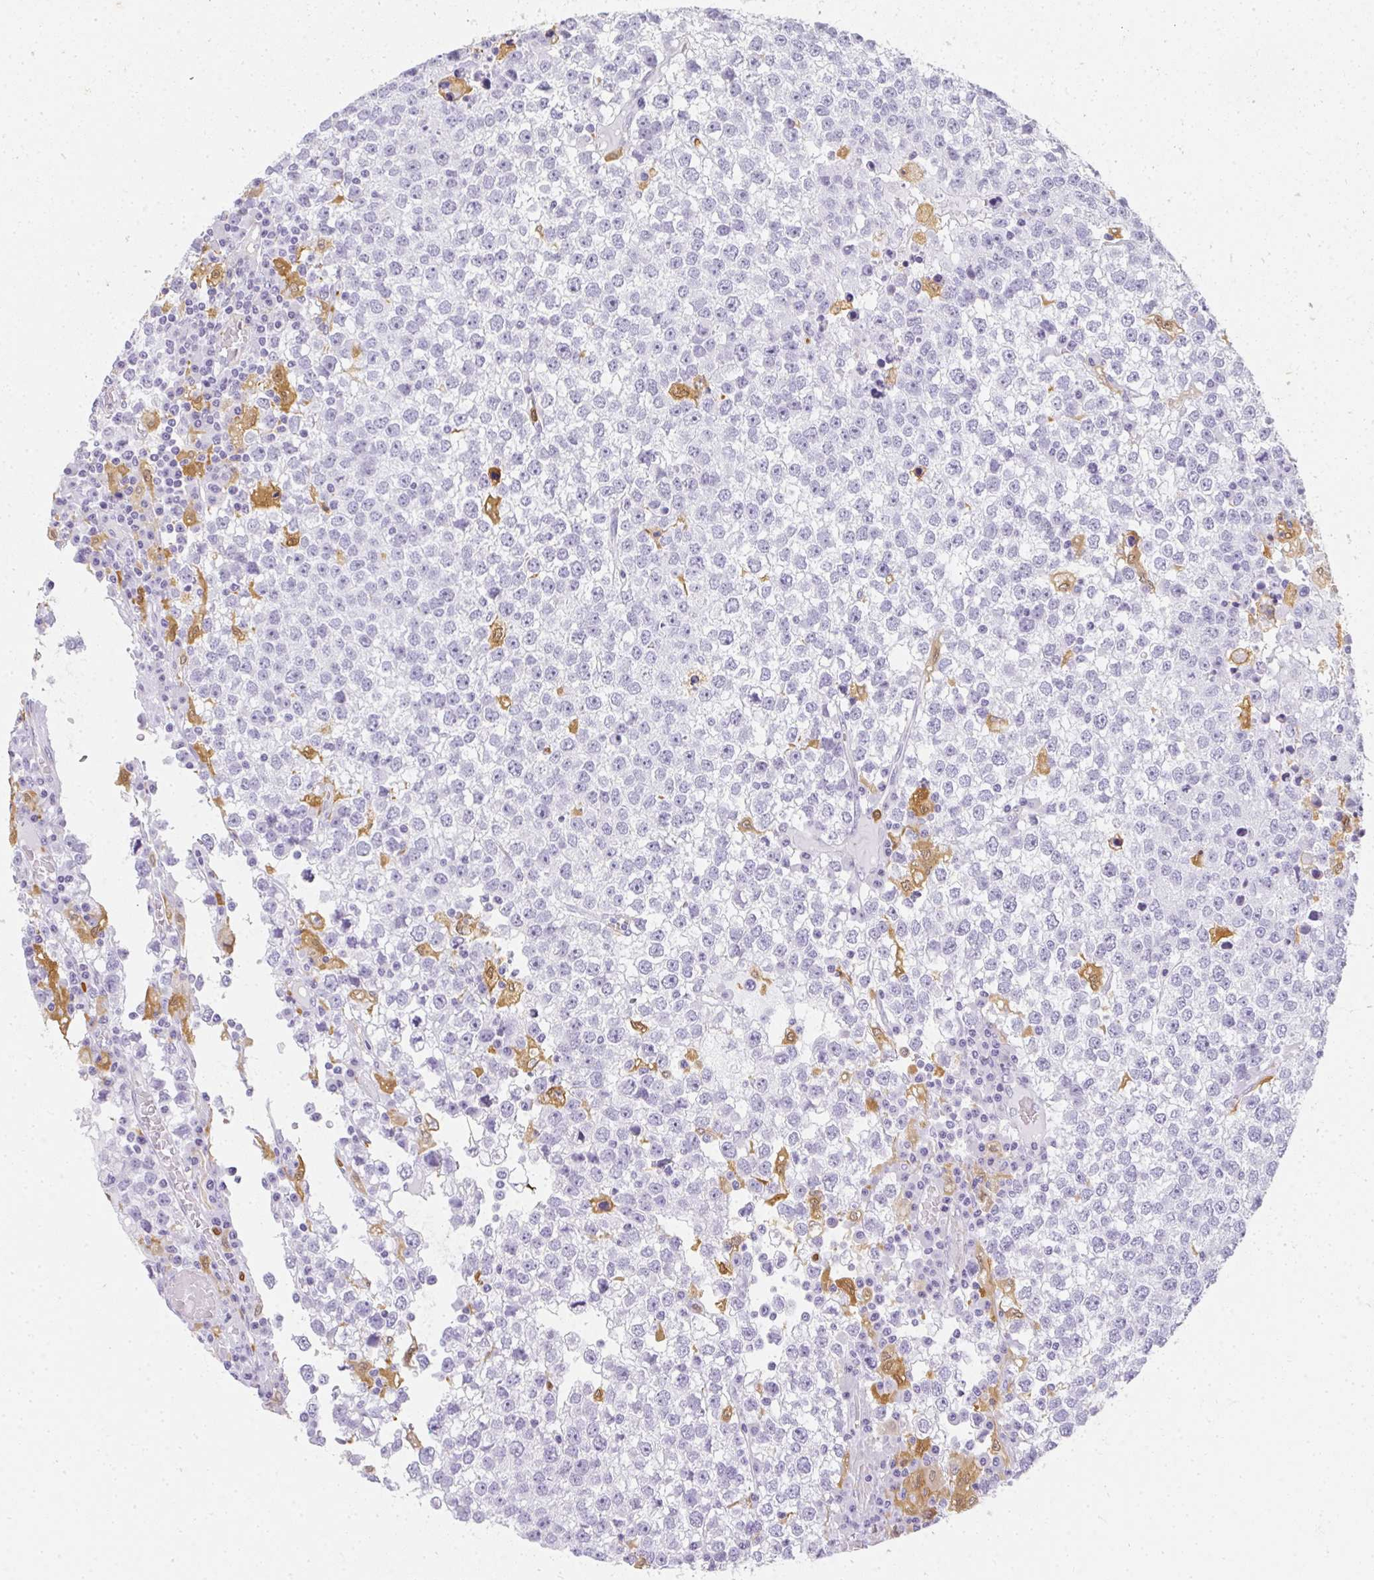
{"staining": {"intensity": "negative", "quantity": "none", "location": "none"}, "tissue": "testis cancer", "cell_type": "Tumor cells", "image_type": "cancer", "snomed": [{"axis": "morphology", "description": "Seminoma, NOS"}, {"axis": "topography", "description": "Testis"}], "caption": "Tumor cells are negative for protein expression in human seminoma (testis). (Immunohistochemistry (ihc), brightfield microscopy, high magnification).", "gene": "HK3", "patient": {"sex": "male", "age": 65}}